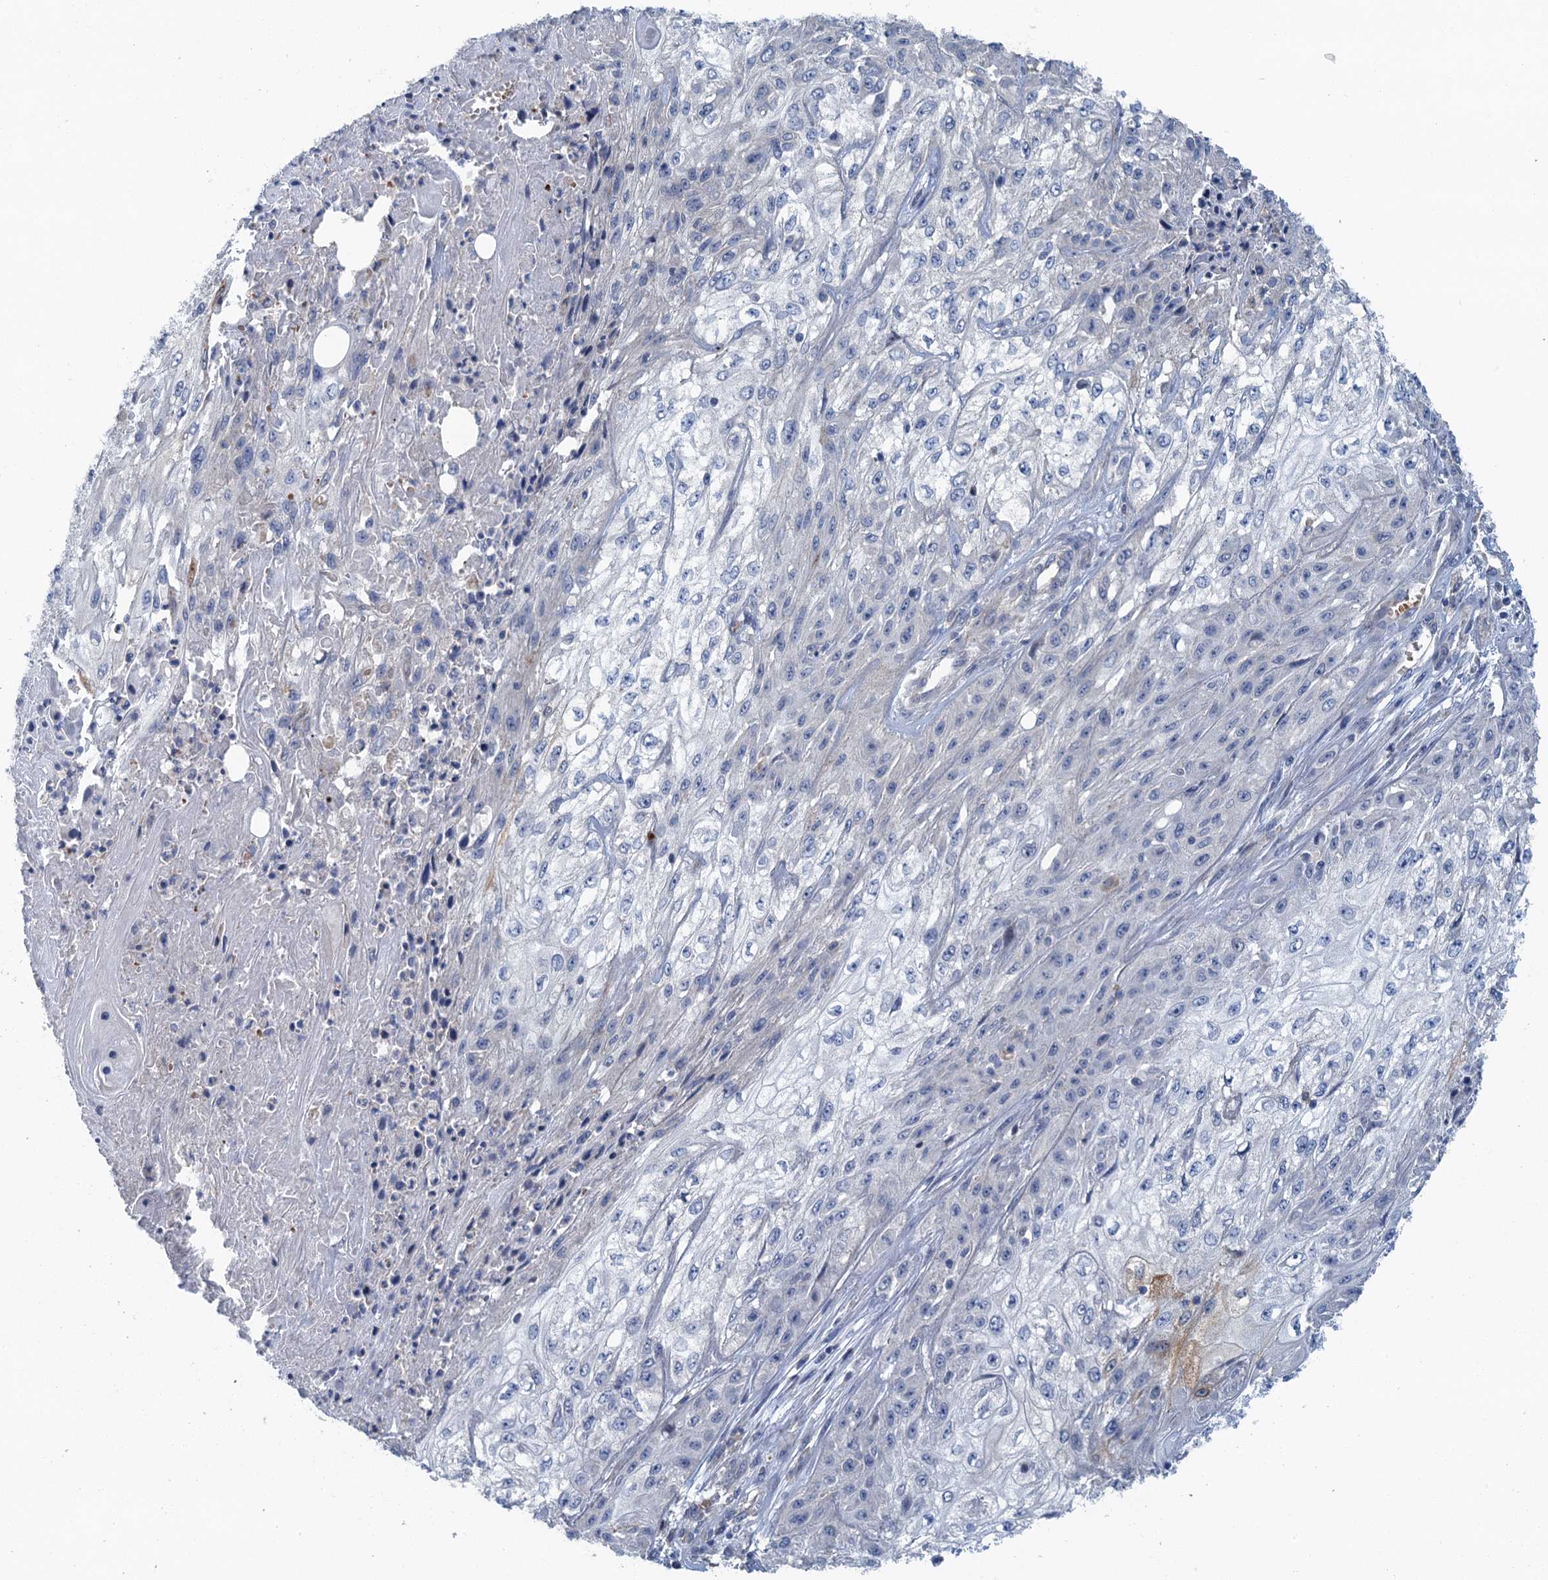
{"staining": {"intensity": "negative", "quantity": "none", "location": "none"}, "tissue": "skin cancer", "cell_type": "Tumor cells", "image_type": "cancer", "snomed": [{"axis": "morphology", "description": "Squamous cell carcinoma, NOS"}, {"axis": "morphology", "description": "Squamous cell carcinoma, metastatic, NOS"}, {"axis": "topography", "description": "Skin"}, {"axis": "topography", "description": "Lymph node"}], "caption": "A micrograph of skin metastatic squamous cell carcinoma stained for a protein reveals no brown staining in tumor cells.", "gene": "RSAD2", "patient": {"sex": "male", "age": 75}}